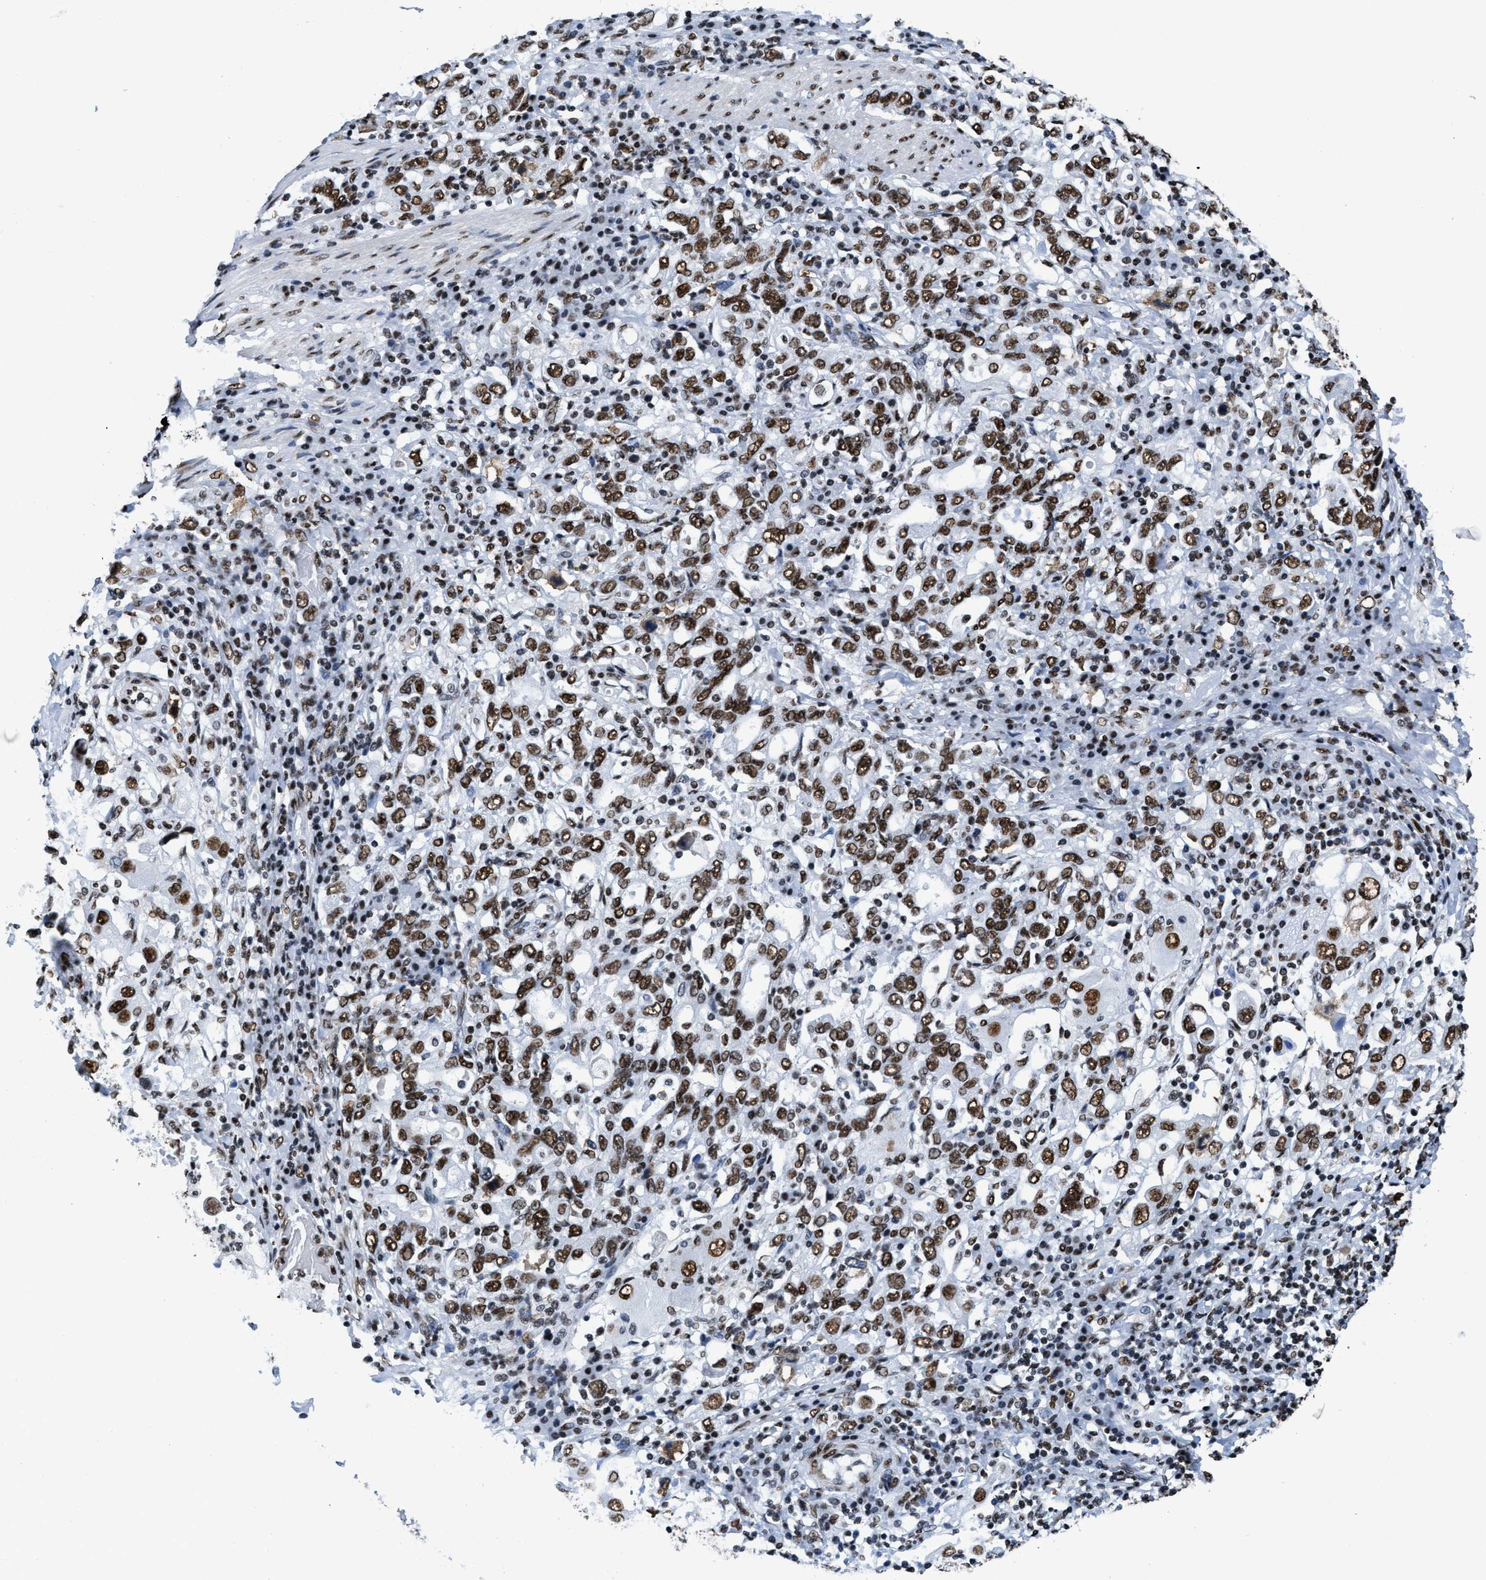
{"staining": {"intensity": "strong", "quantity": ">75%", "location": "nuclear"}, "tissue": "stomach cancer", "cell_type": "Tumor cells", "image_type": "cancer", "snomed": [{"axis": "morphology", "description": "Adenocarcinoma, NOS"}, {"axis": "topography", "description": "Stomach, upper"}], "caption": "Human stomach cancer (adenocarcinoma) stained for a protein (brown) reveals strong nuclear positive expression in approximately >75% of tumor cells.", "gene": "SMARCC2", "patient": {"sex": "male", "age": 62}}